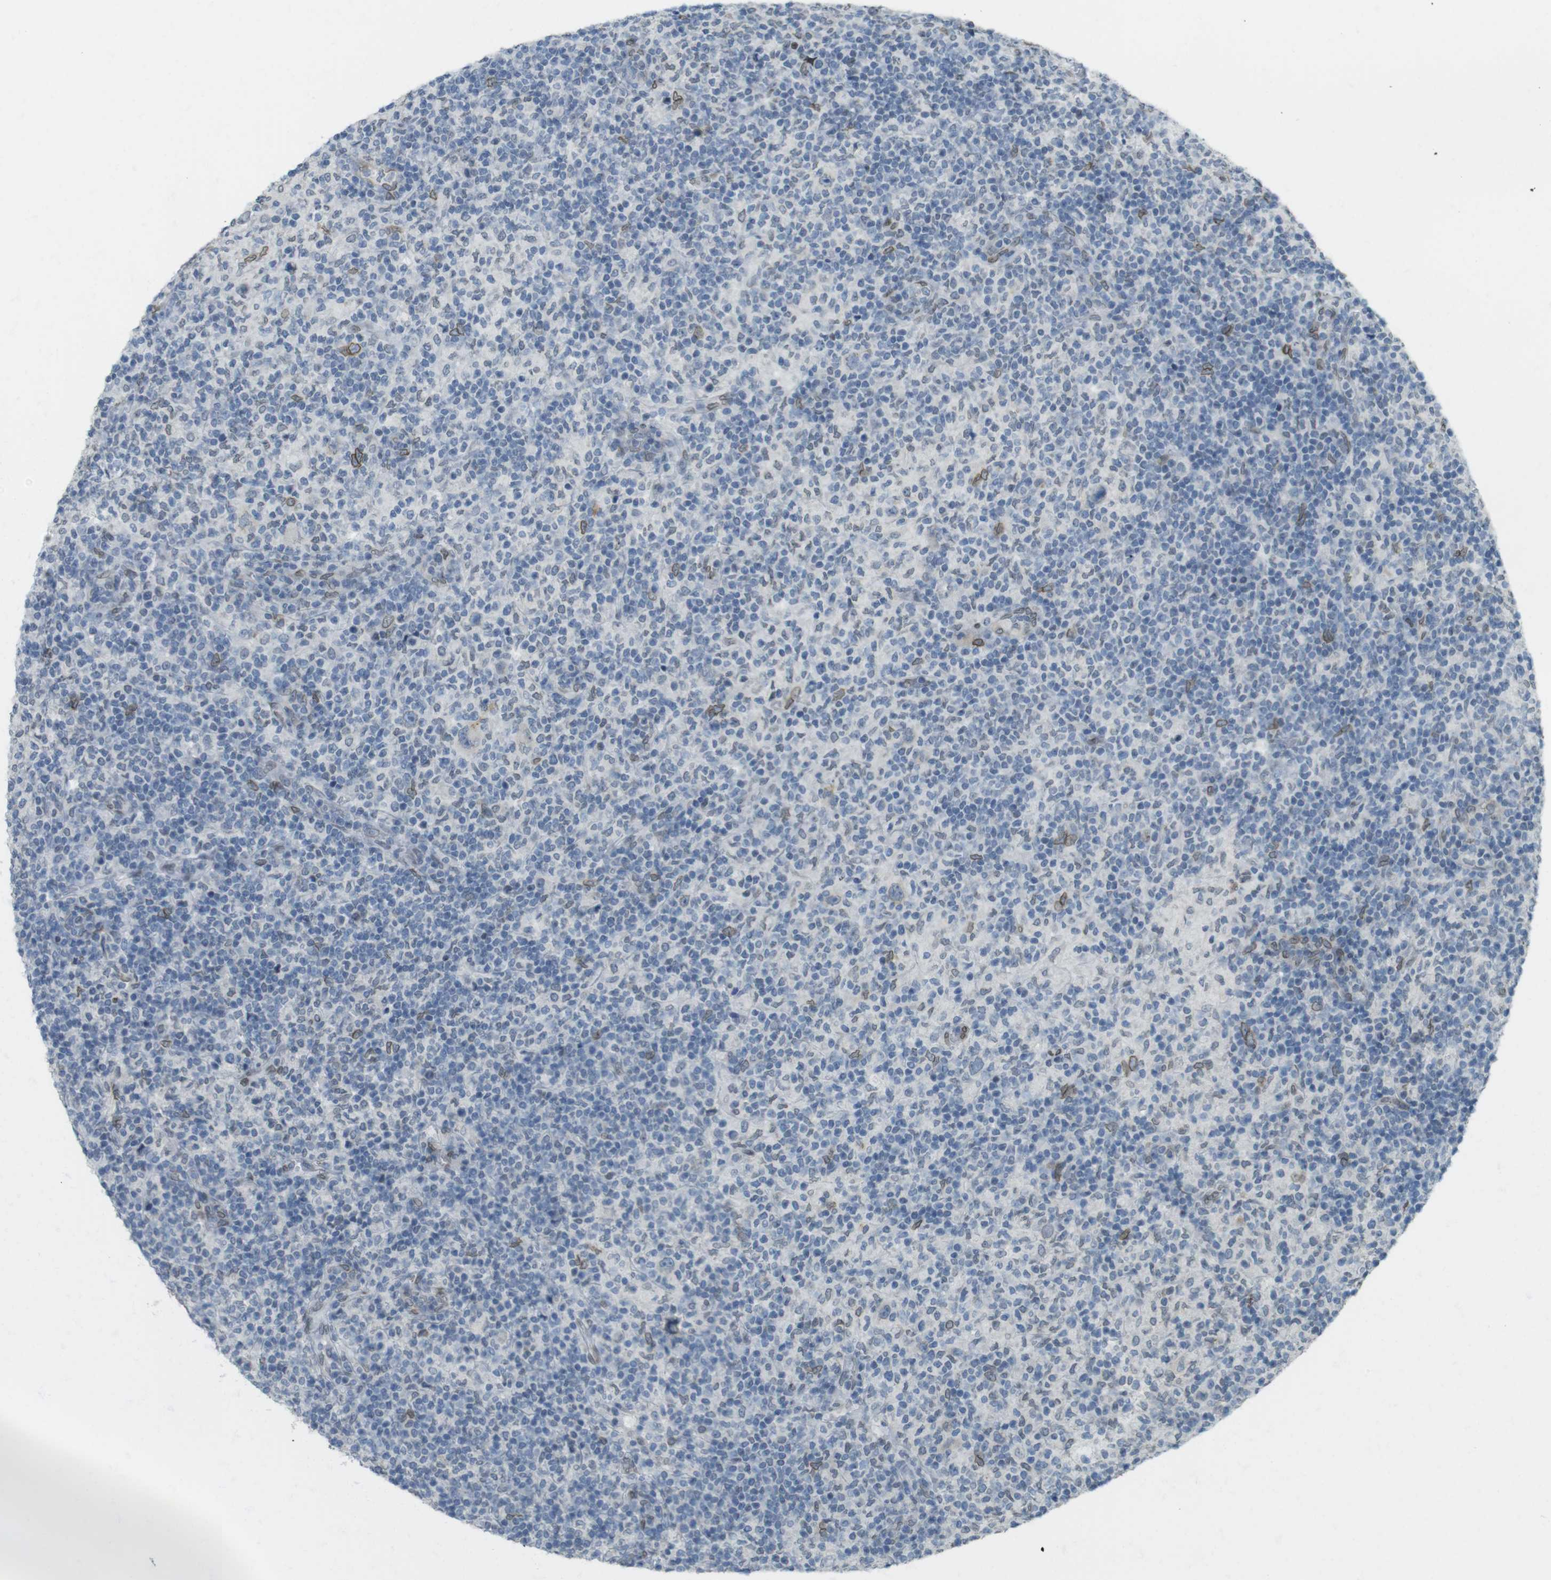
{"staining": {"intensity": "weak", "quantity": "<25%", "location": "cytoplasmic/membranous,nuclear"}, "tissue": "lymphoma", "cell_type": "Tumor cells", "image_type": "cancer", "snomed": [{"axis": "morphology", "description": "Hodgkin's disease, NOS"}, {"axis": "topography", "description": "Lymph node"}], "caption": "This is a histopathology image of IHC staining of lymphoma, which shows no staining in tumor cells.", "gene": "ARL6IP6", "patient": {"sex": "male", "age": 70}}